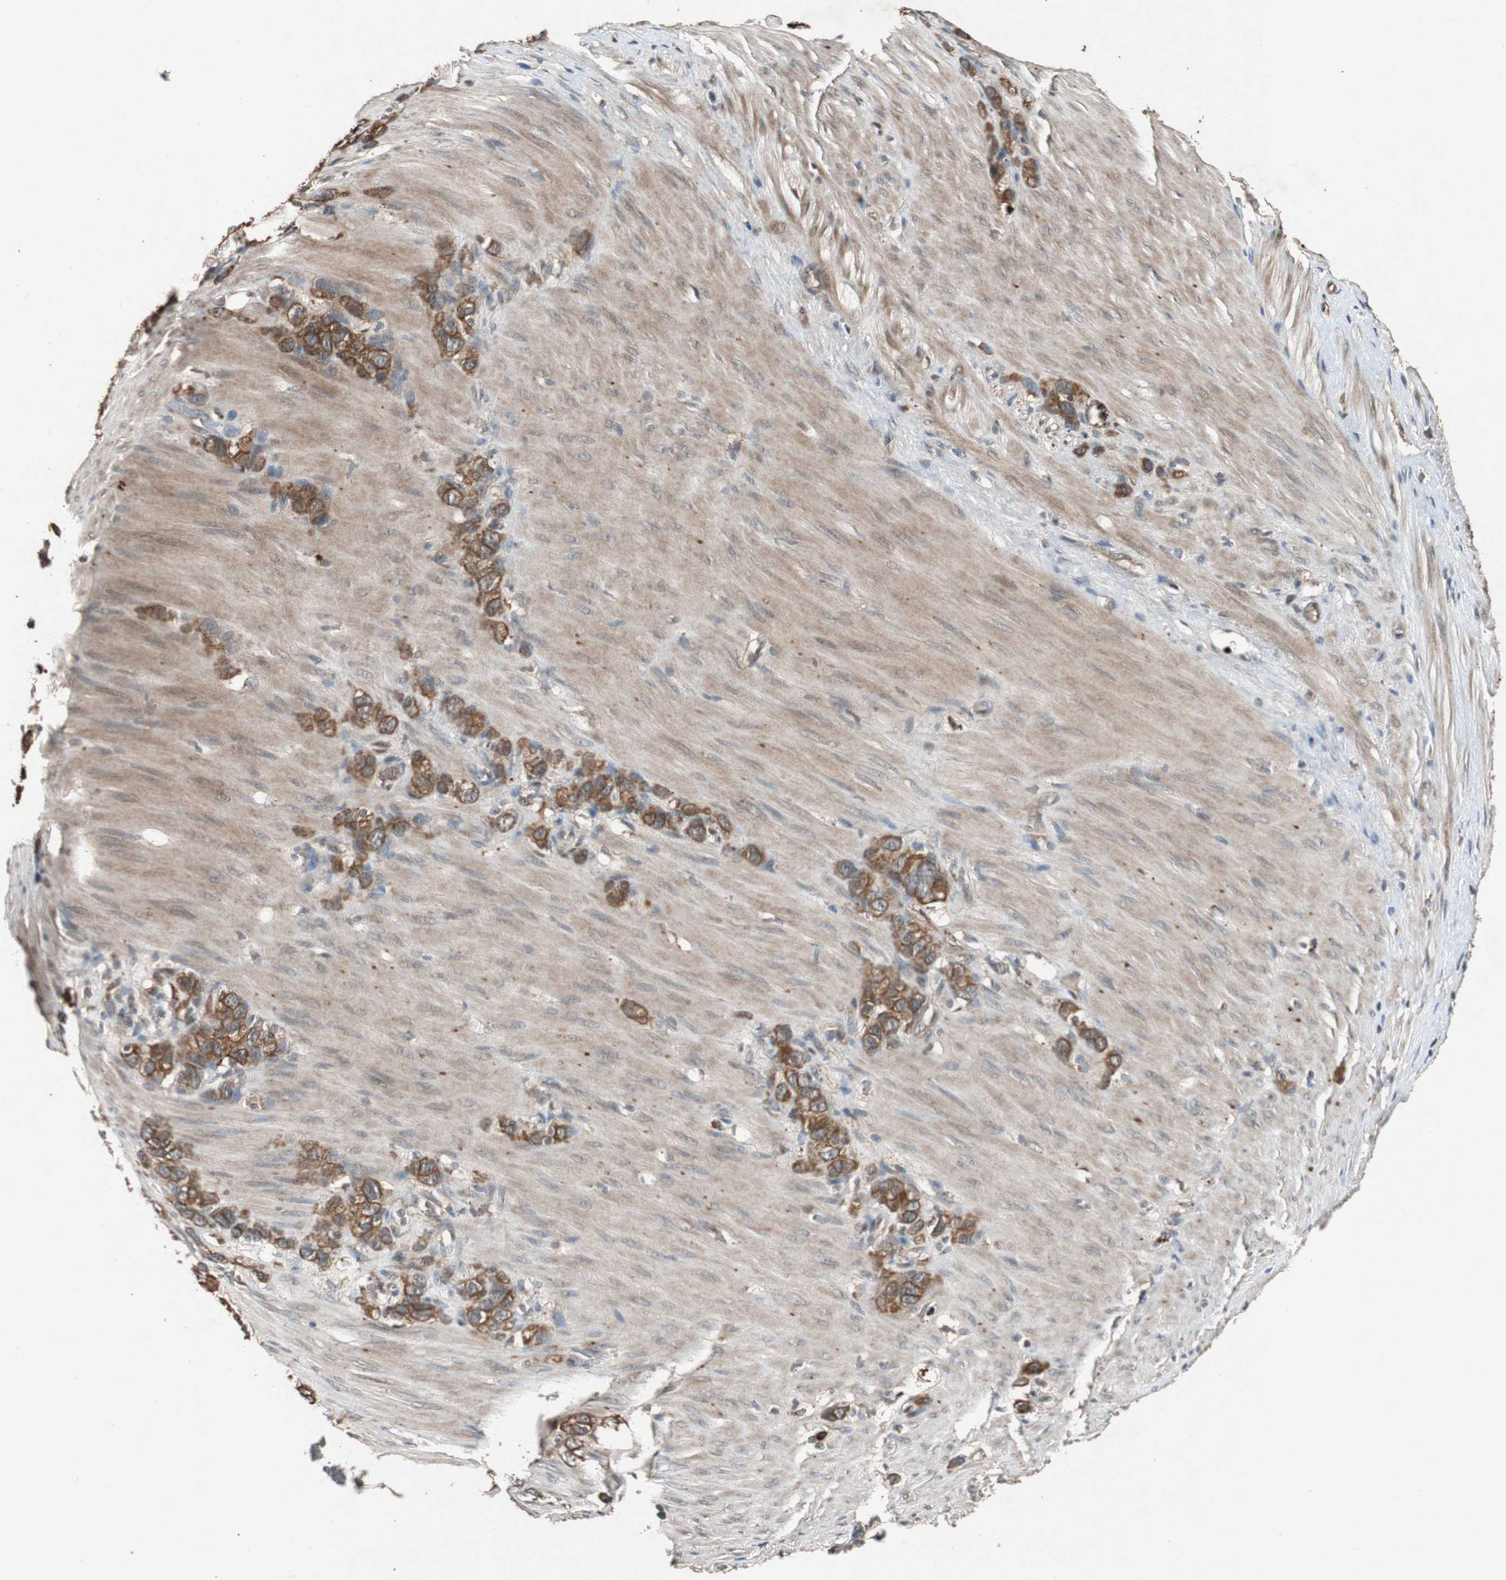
{"staining": {"intensity": "strong", "quantity": ">75%", "location": "cytoplasmic/membranous"}, "tissue": "stomach cancer", "cell_type": "Tumor cells", "image_type": "cancer", "snomed": [{"axis": "morphology", "description": "Normal tissue, NOS"}, {"axis": "morphology", "description": "Adenocarcinoma, NOS"}, {"axis": "morphology", "description": "Adenocarcinoma, High grade"}, {"axis": "topography", "description": "Stomach, upper"}, {"axis": "topography", "description": "Stomach"}], "caption": "Adenocarcinoma (stomach) tissue shows strong cytoplasmic/membranous expression in approximately >75% of tumor cells, visualized by immunohistochemistry.", "gene": "SLIT2", "patient": {"sex": "female", "age": 65}}